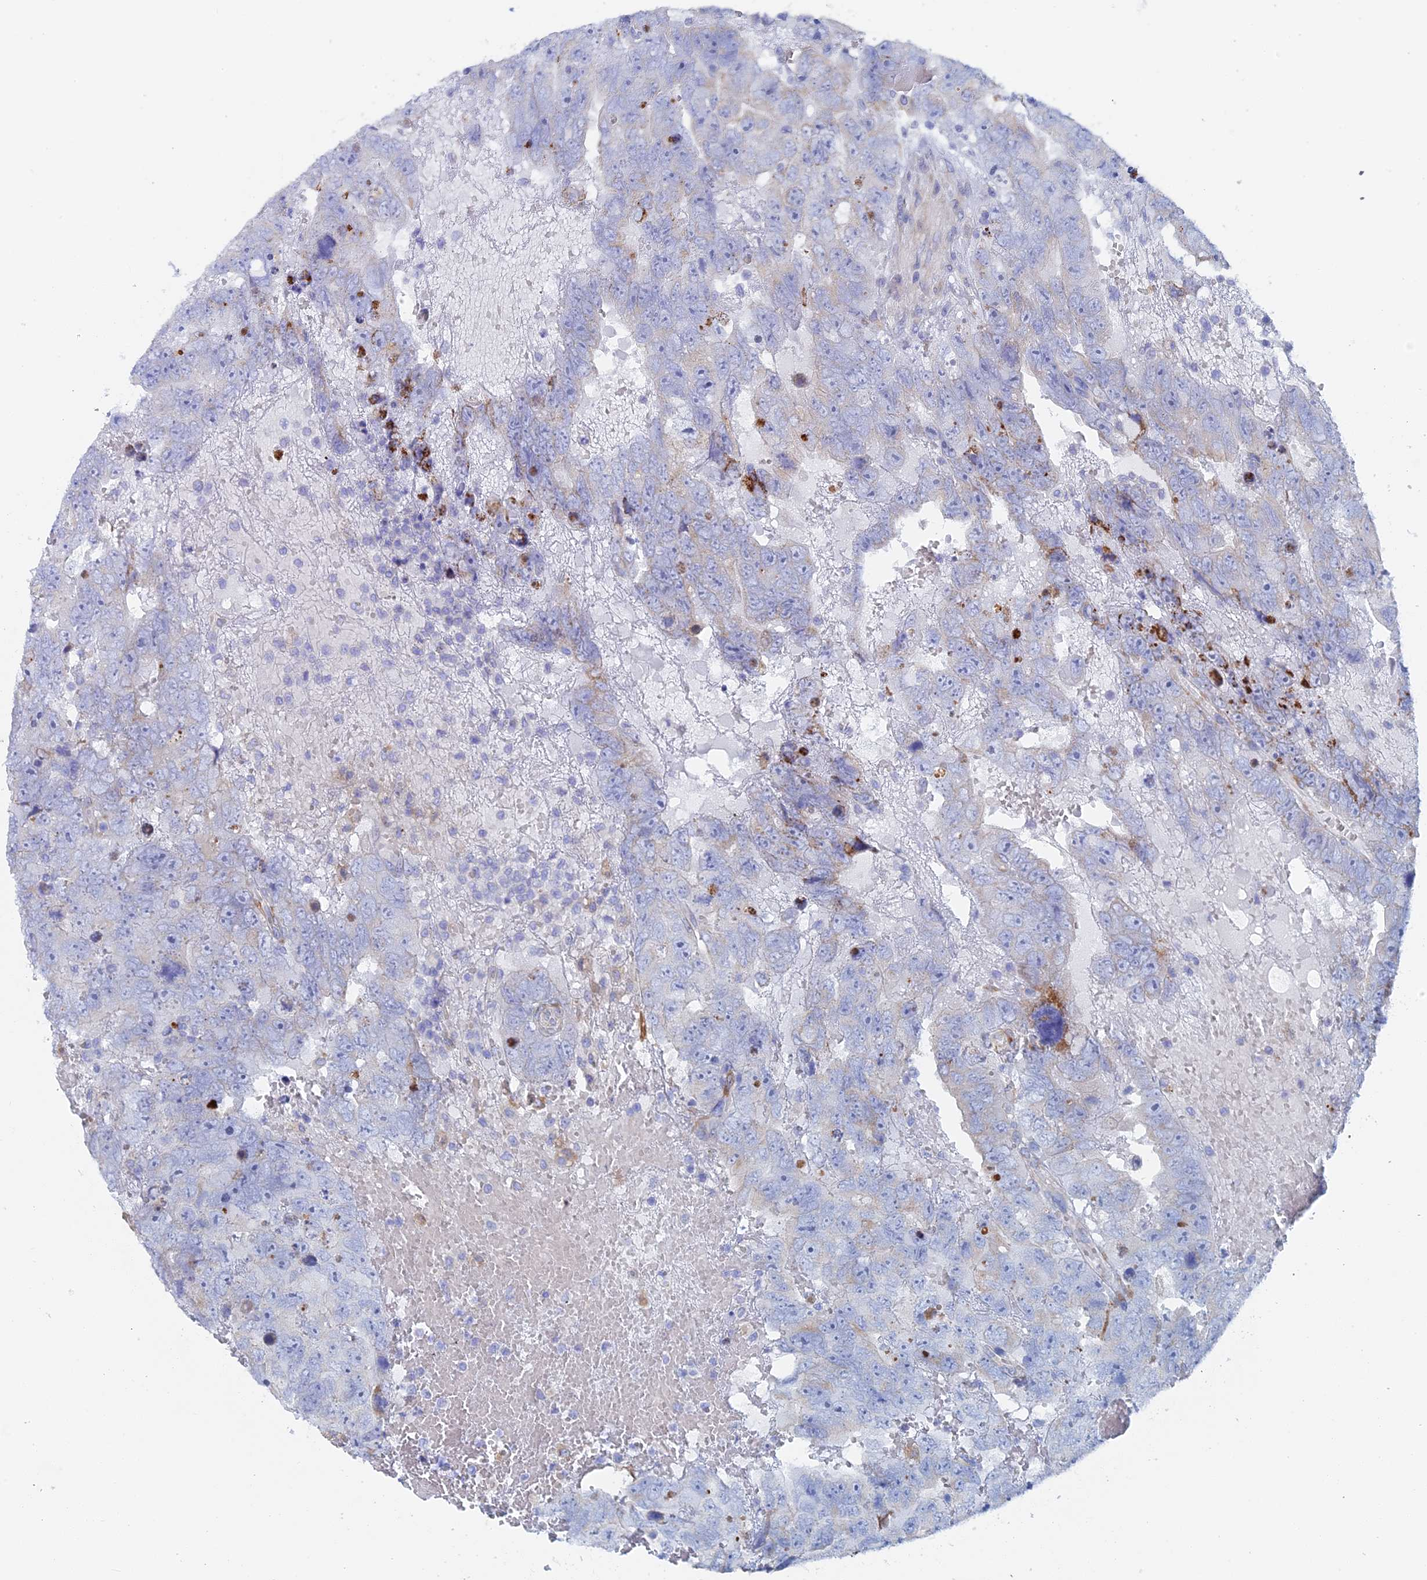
{"staining": {"intensity": "negative", "quantity": "none", "location": "none"}, "tissue": "testis cancer", "cell_type": "Tumor cells", "image_type": "cancer", "snomed": [{"axis": "morphology", "description": "Carcinoma, Embryonal, NOS"}, {"axis": "topography", "description": "Testis"}], "caption": "A micrograph of testis cancer stained for a protein exhibits no brown staining in tumor cells.", "gene": "COG7", "patient": {"sex": "male", "age": 45}}